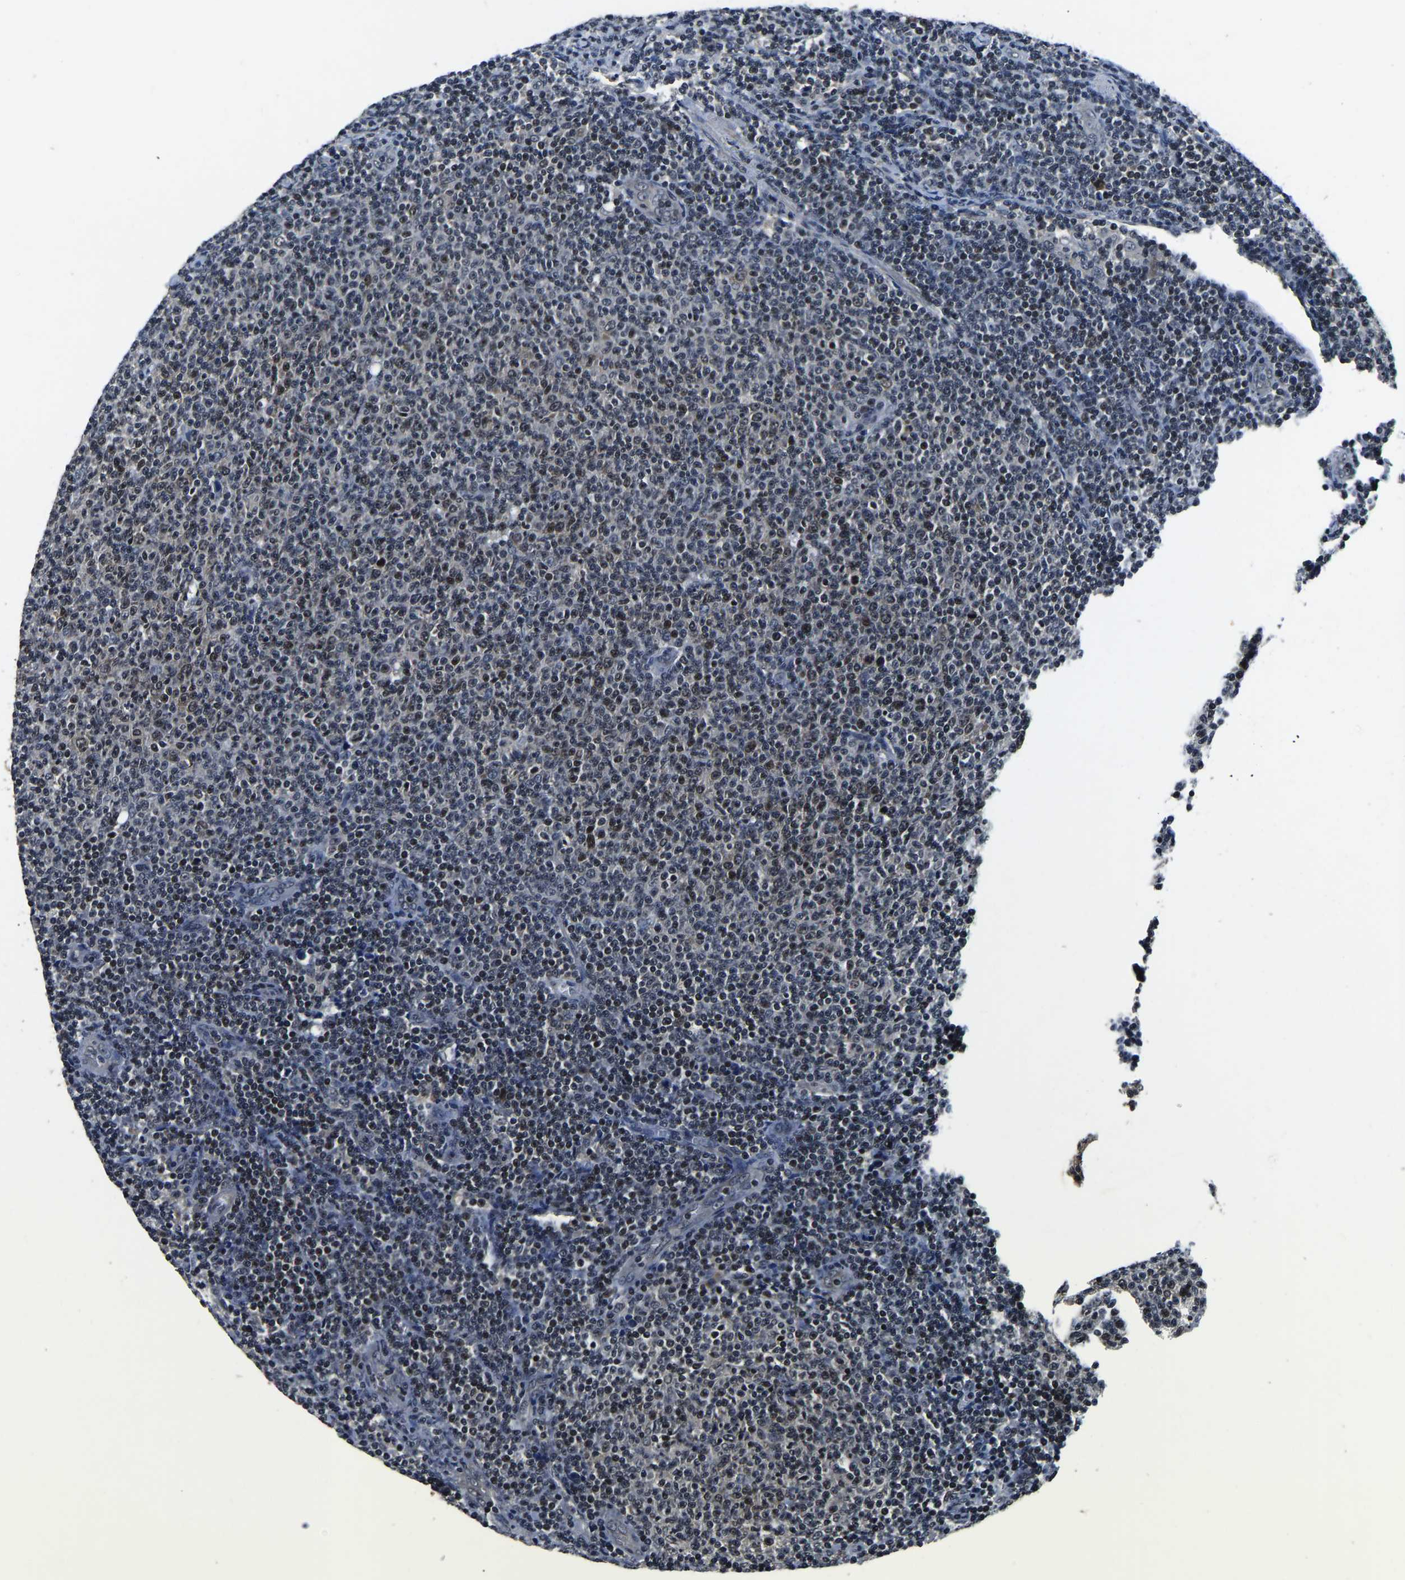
{"staining": {"intensity": "weak", "quantity": "<25%", "location": "nuclear"}, "tissue": "lymphoma", "cell_type": "Tumor cells", "image_type": "cancer", "snomed": [{"axis": "morphology", "description": "Malignant lymphoma, non-Hodgkin's type, Low grade"}, {"axis": "topography", "description": "Lymph node"}], "caption": "The immunohistochemistry (IHC) photomicrograph has no significant staining in tumor cells of low-grade malignant lymphoma, non-Hodgkin's type tissue.", "gene": "ANKIB1", "patient": {"sex": "male", "age": 66}}